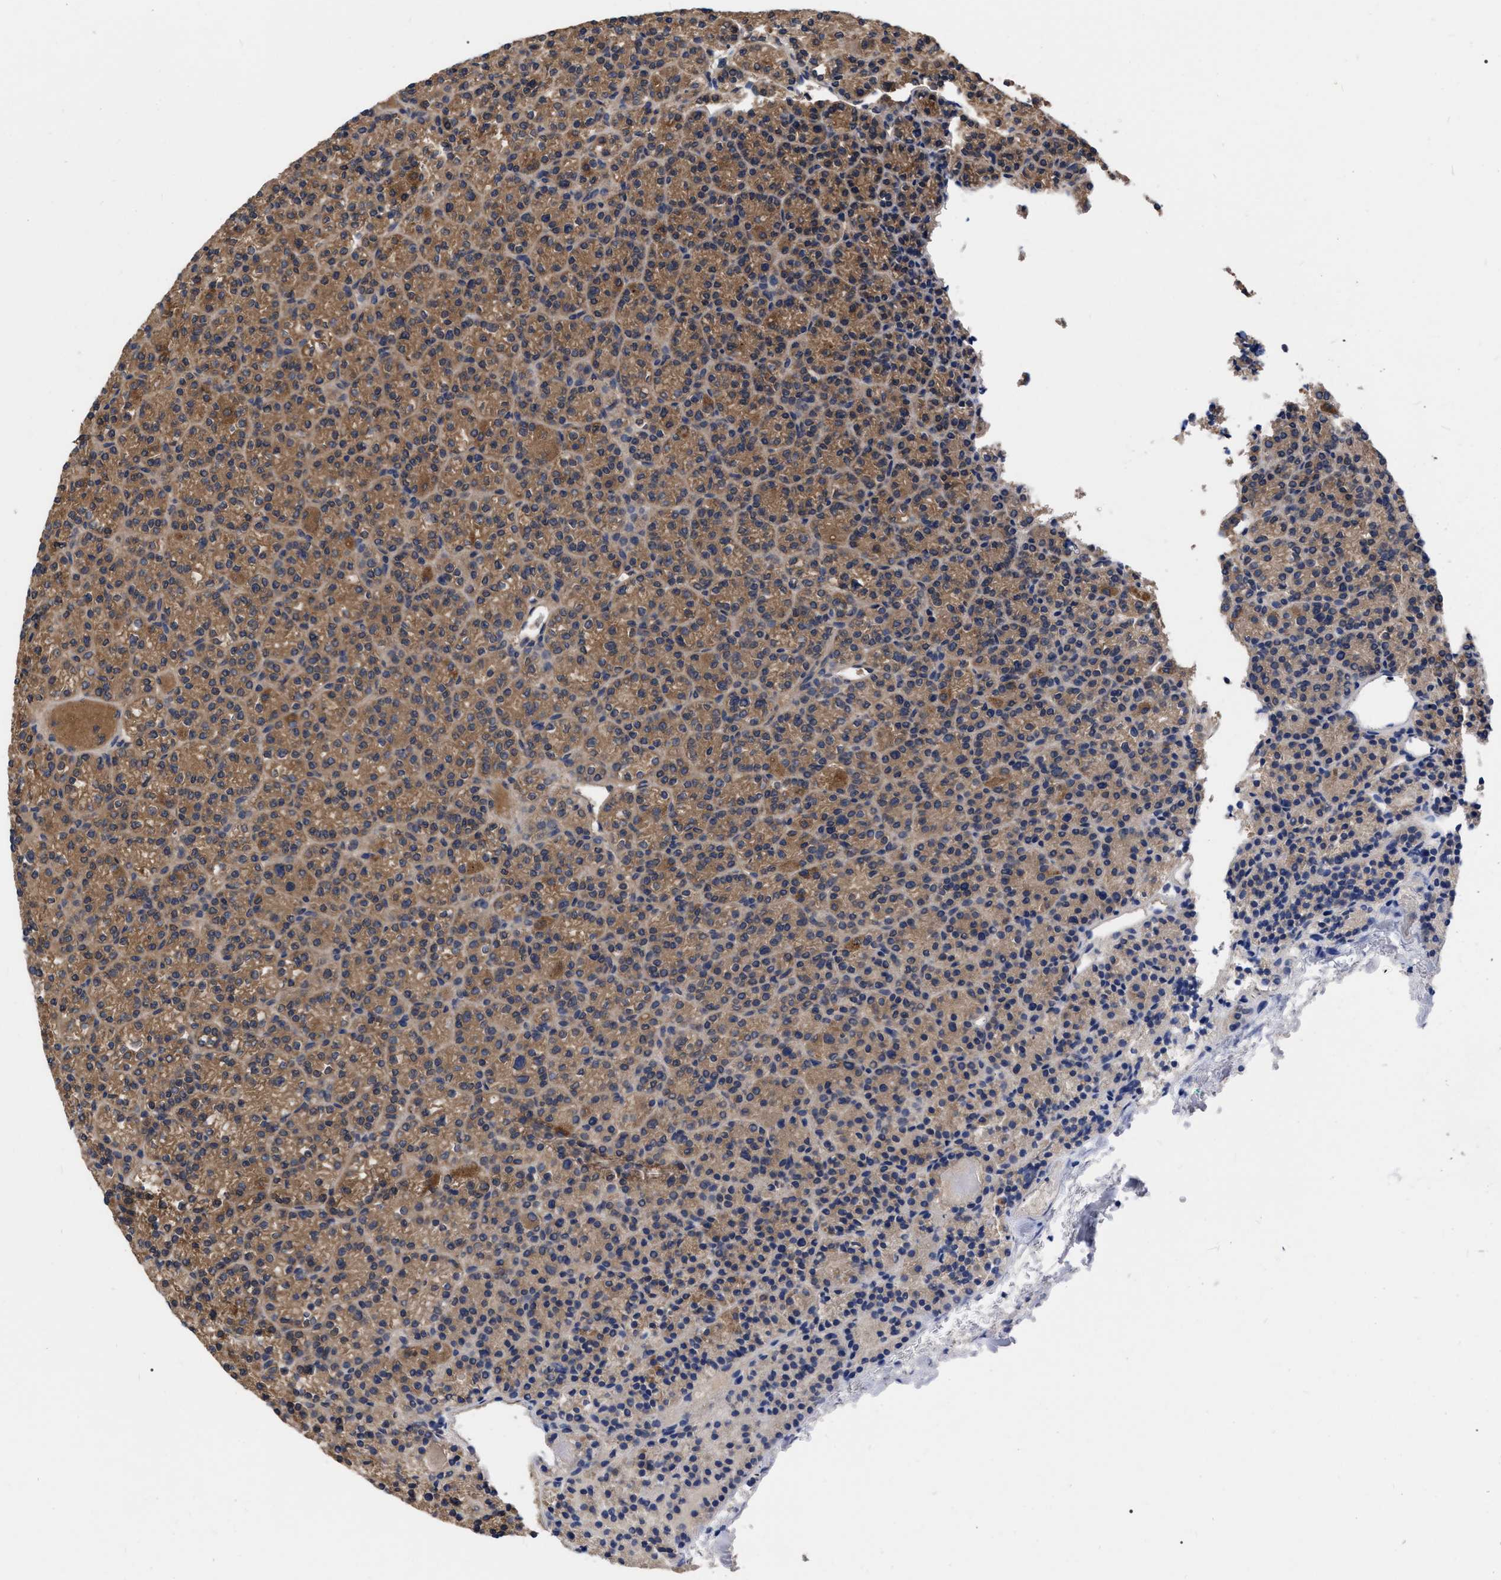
{"staining": {"intensity": "moderate", "quantity": ">75%", "location": "cytoplasmic/membranous"}, "tissue": "parathyroid gland", "cell_type": "Glandular cells", "image_type": "normal", "snomed": [{"axis": "morphology", "description": "Normal tissue, NOS"}, {"axis": "morphology", "description": "Adenoma, NOS"}, {"axis": "topography", "description": "Parathyroid gland"}], "caption": "Protein staining by immunohistochemistry (IHC) reveals moderate cytoplasmic/membranous positivity in approximately >75% of glandular cells in benign parathyroid gland. (IHC, brightfield microscopy, high magnification).", "gene": "CDKN2C", "patient": {"sex": "female", "age": 64}}